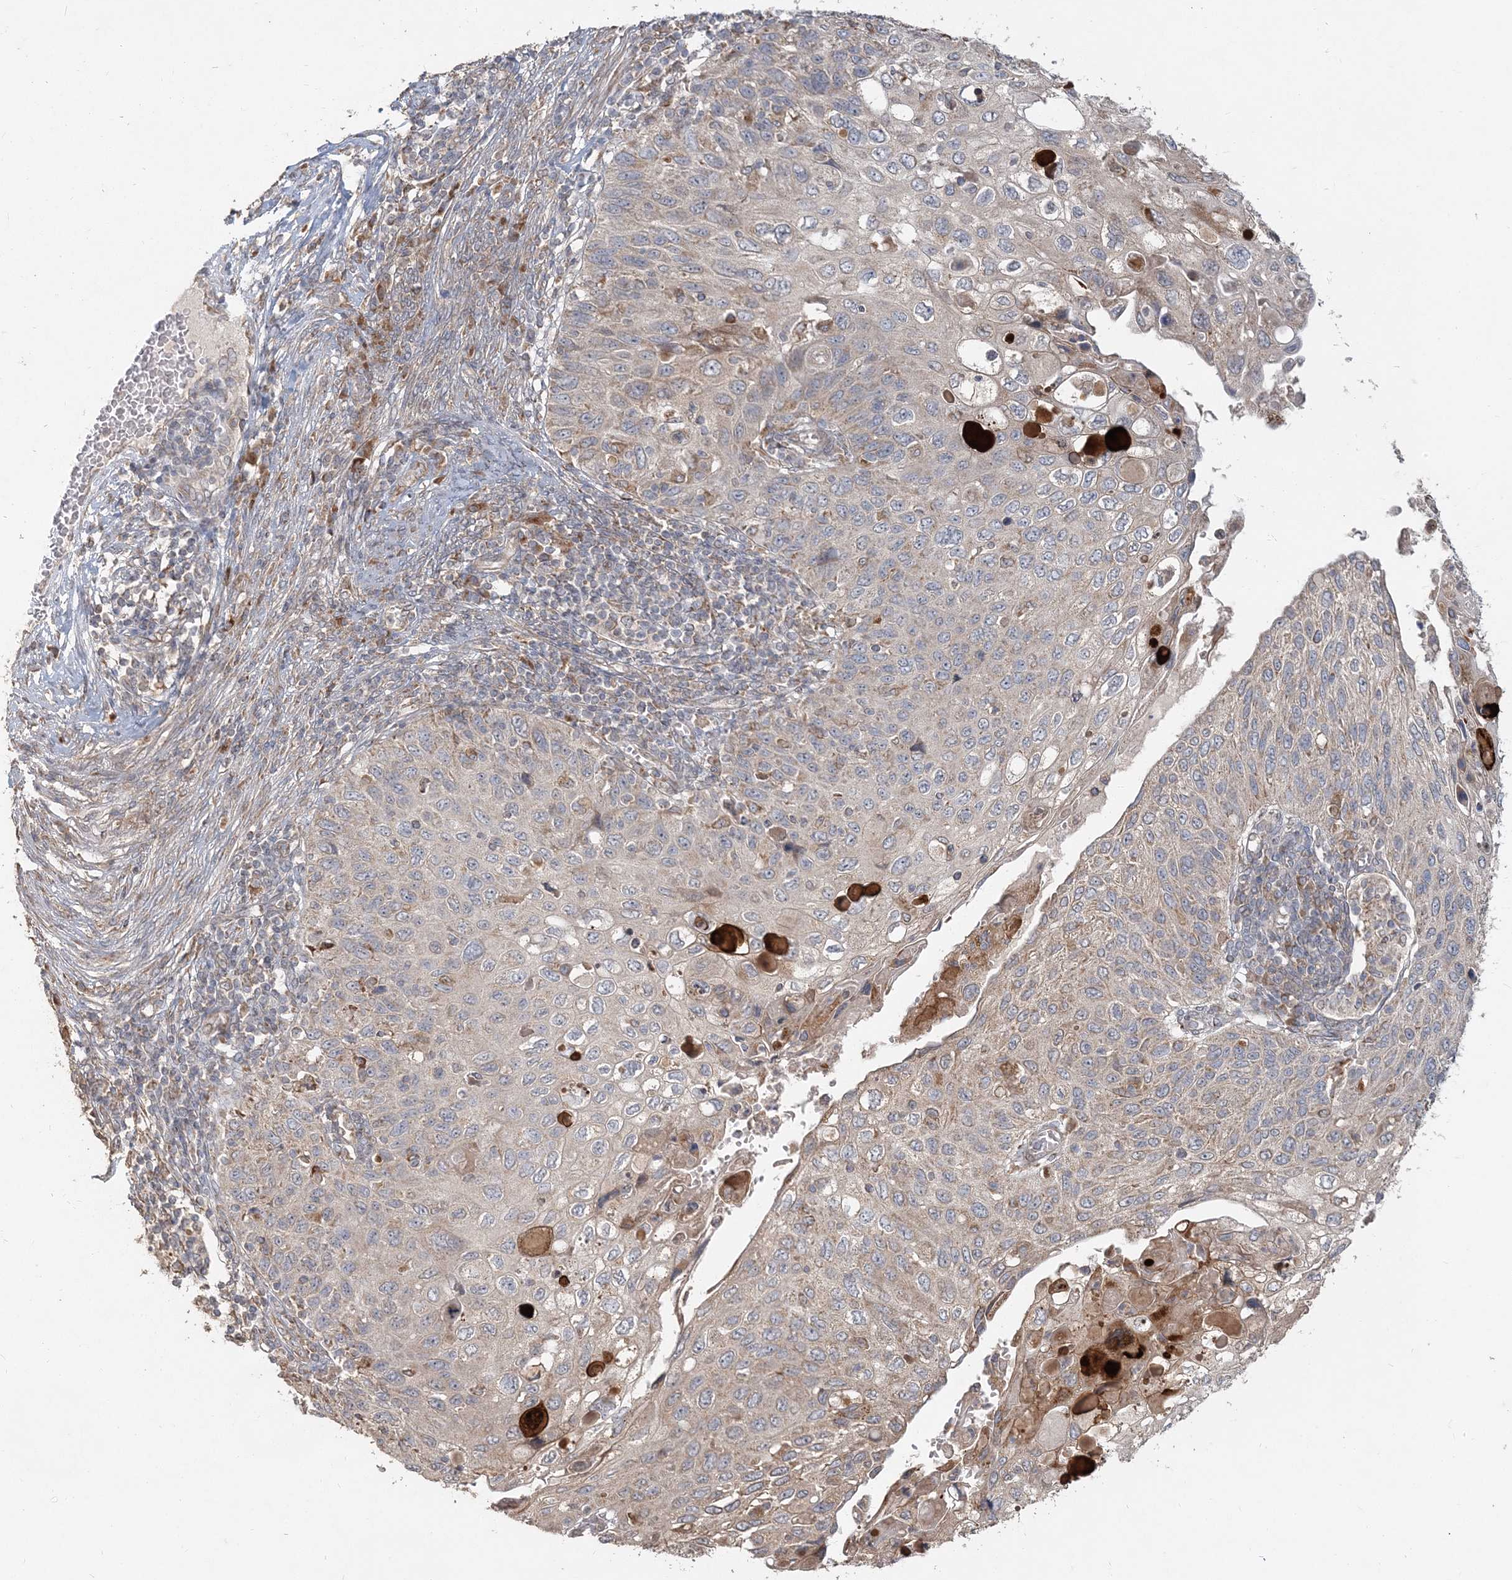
{"staining": {"intensity": "weak", "quantity": "25%-75%", "location": "cytoplasmic/membranous"}, "tissue": "cervical cancer", "cell_type": "Tumor cells", "image_type": "cancer", "snomed": [{"axis": "morphology", "description": "Squamous cell carcinoma, NOS"}, {"axis": "topography", "description": "Cervix"}], "caption": "Immunohistochemical staining of human cervical cancer (squamous cell carcinoma) exhibits weak cytoplasmic/membranous protein positivity in about 25%-75% of tumor cells. The staining is performed using DAB (3,3'-diaminobenzidine) brown chromogen to label protein expression. The nuclei are counter-stained blue using hematoxylin.", "gene": "RAB14", "patient": {"sex": "female", "age": 70}}